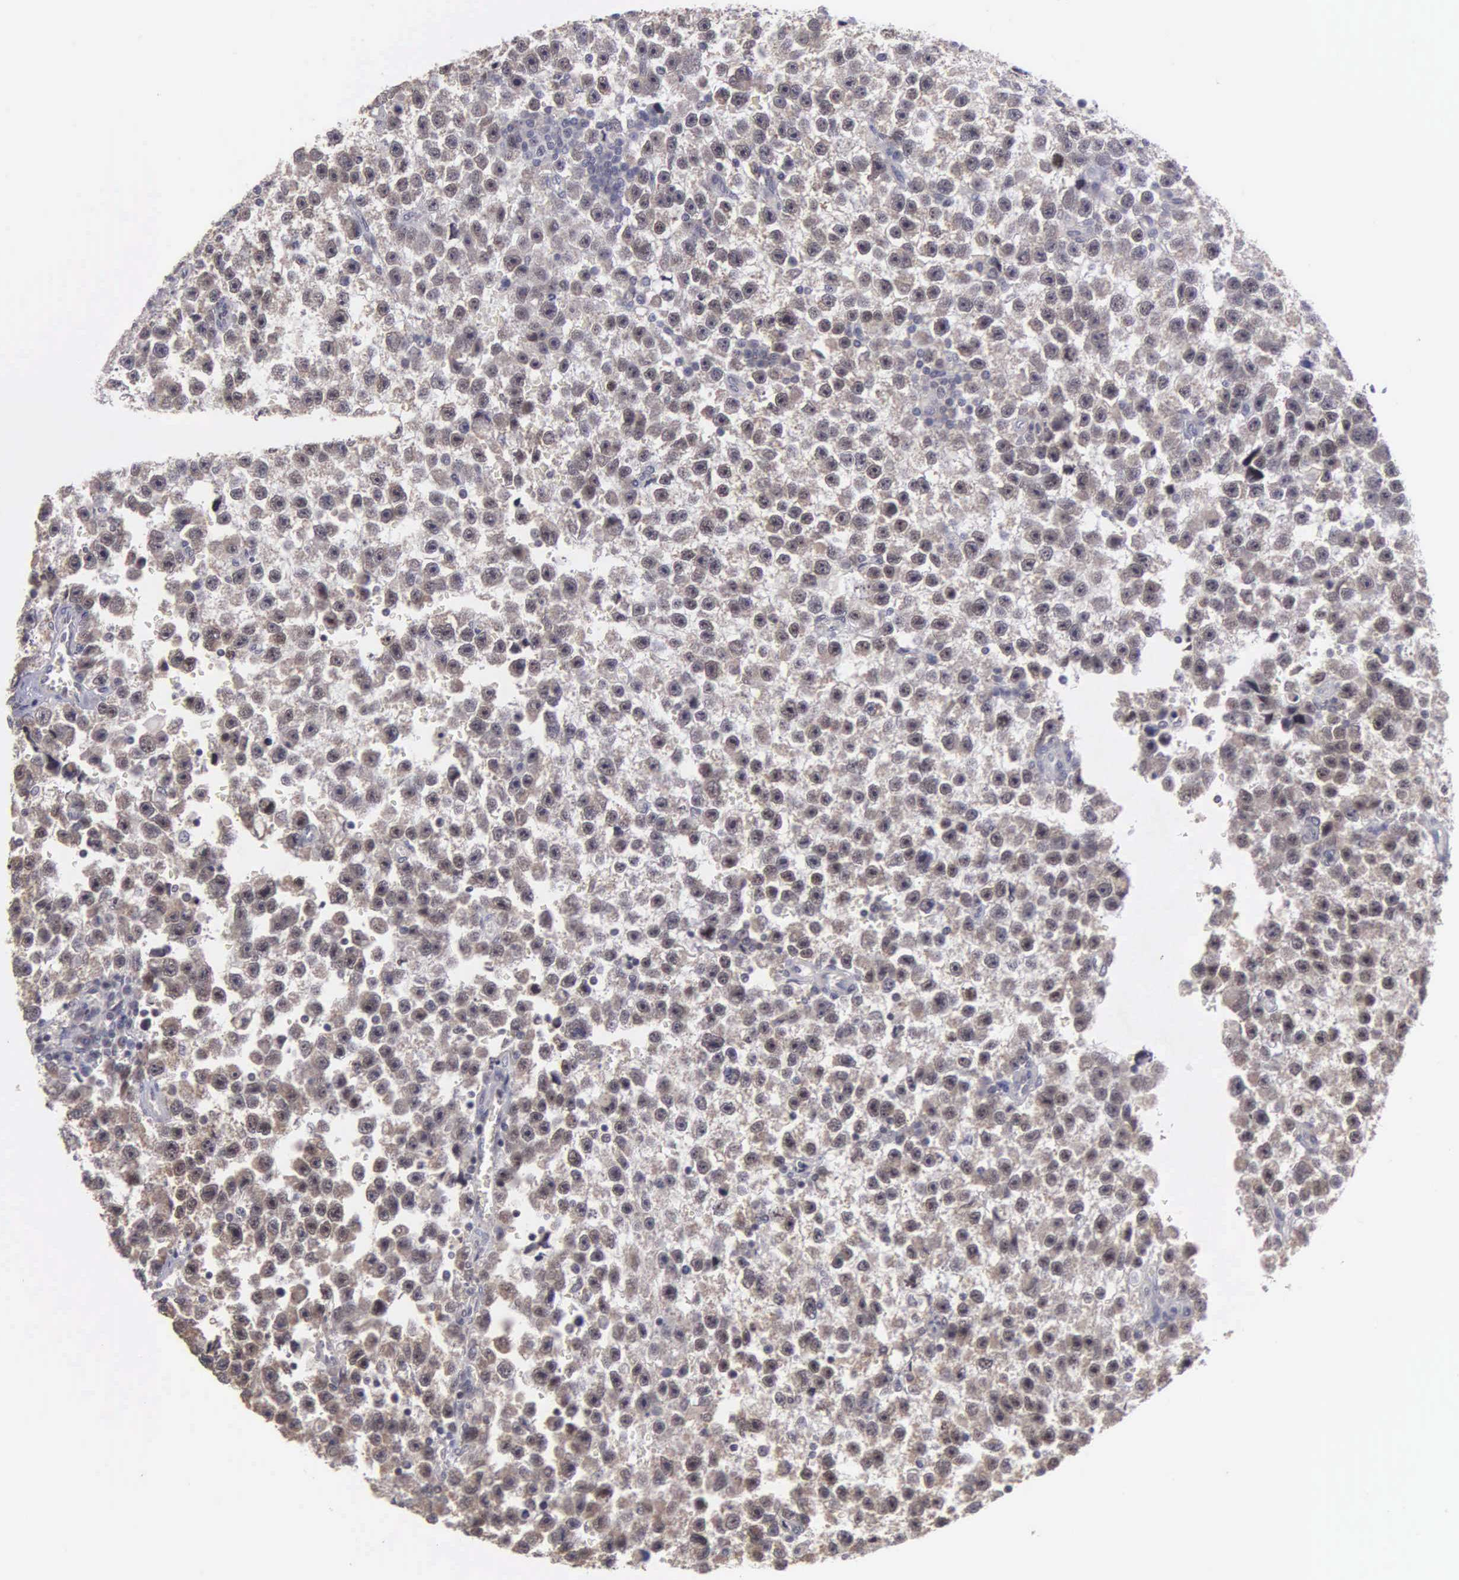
{"staining": {"intensity": "weak", "quantity": "25%-75%", "location": "cytoplasmic/membranous"}, "tissue": "testis cancer", "cell_type": "Tumor cells", "image_type": "cancer", "snomed": [{"axis": "morphology", "description": "Seminoma, NOS"}, {"axis": "topography", "description": "Testis"}], "caption": "A low amount of weak cytoplasmic/membranous positivity is present in about 25%-75% of tumor cells in seminoma (testis) tissue. The staining was performed using DAB (3,3'-diaminobenzidine), with brown indicating positive protein expression. Nuclei are stained blue with hematoxylin.", "gene": "BRD1", "patient": {"sex": "male", "age": 33}}